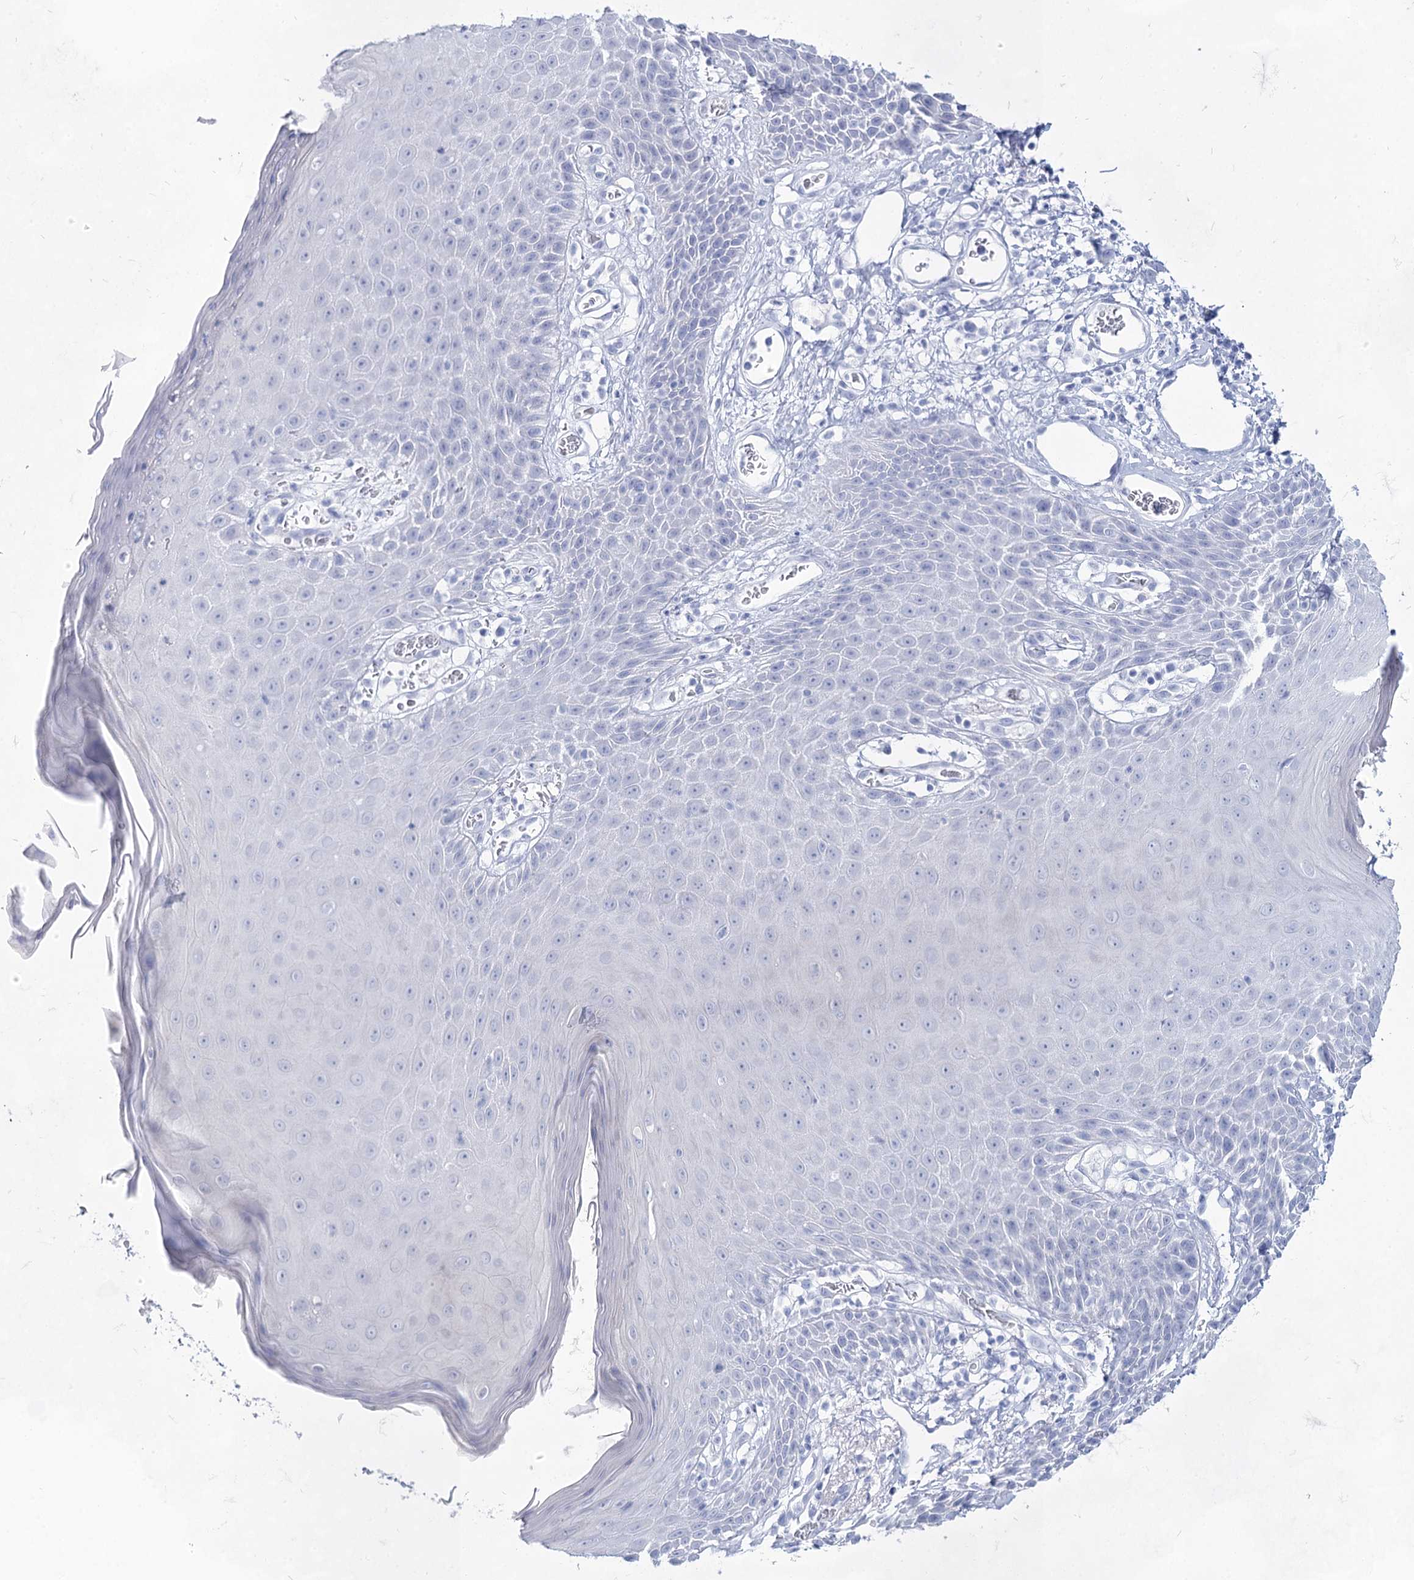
{"staining": {"intensity": "negative", "quantity": "none", "location": "none"}, "tissue": "skin", "cell_type": "Epidermal cells", "image_type": "normal", "snomed": [{"axis": "morphology", "description": "Normal tissue, NOS"}, {"axis": "topography", "description": "Vulva"}], "caption": "High power microscopy micrograph of an immunohistochemistry (IHC) micrograph of normal skin, revealing no significant positivity in epidermal cells.", "gene": "ACRV1", "patient": {"sex": "female", "age": 68}}